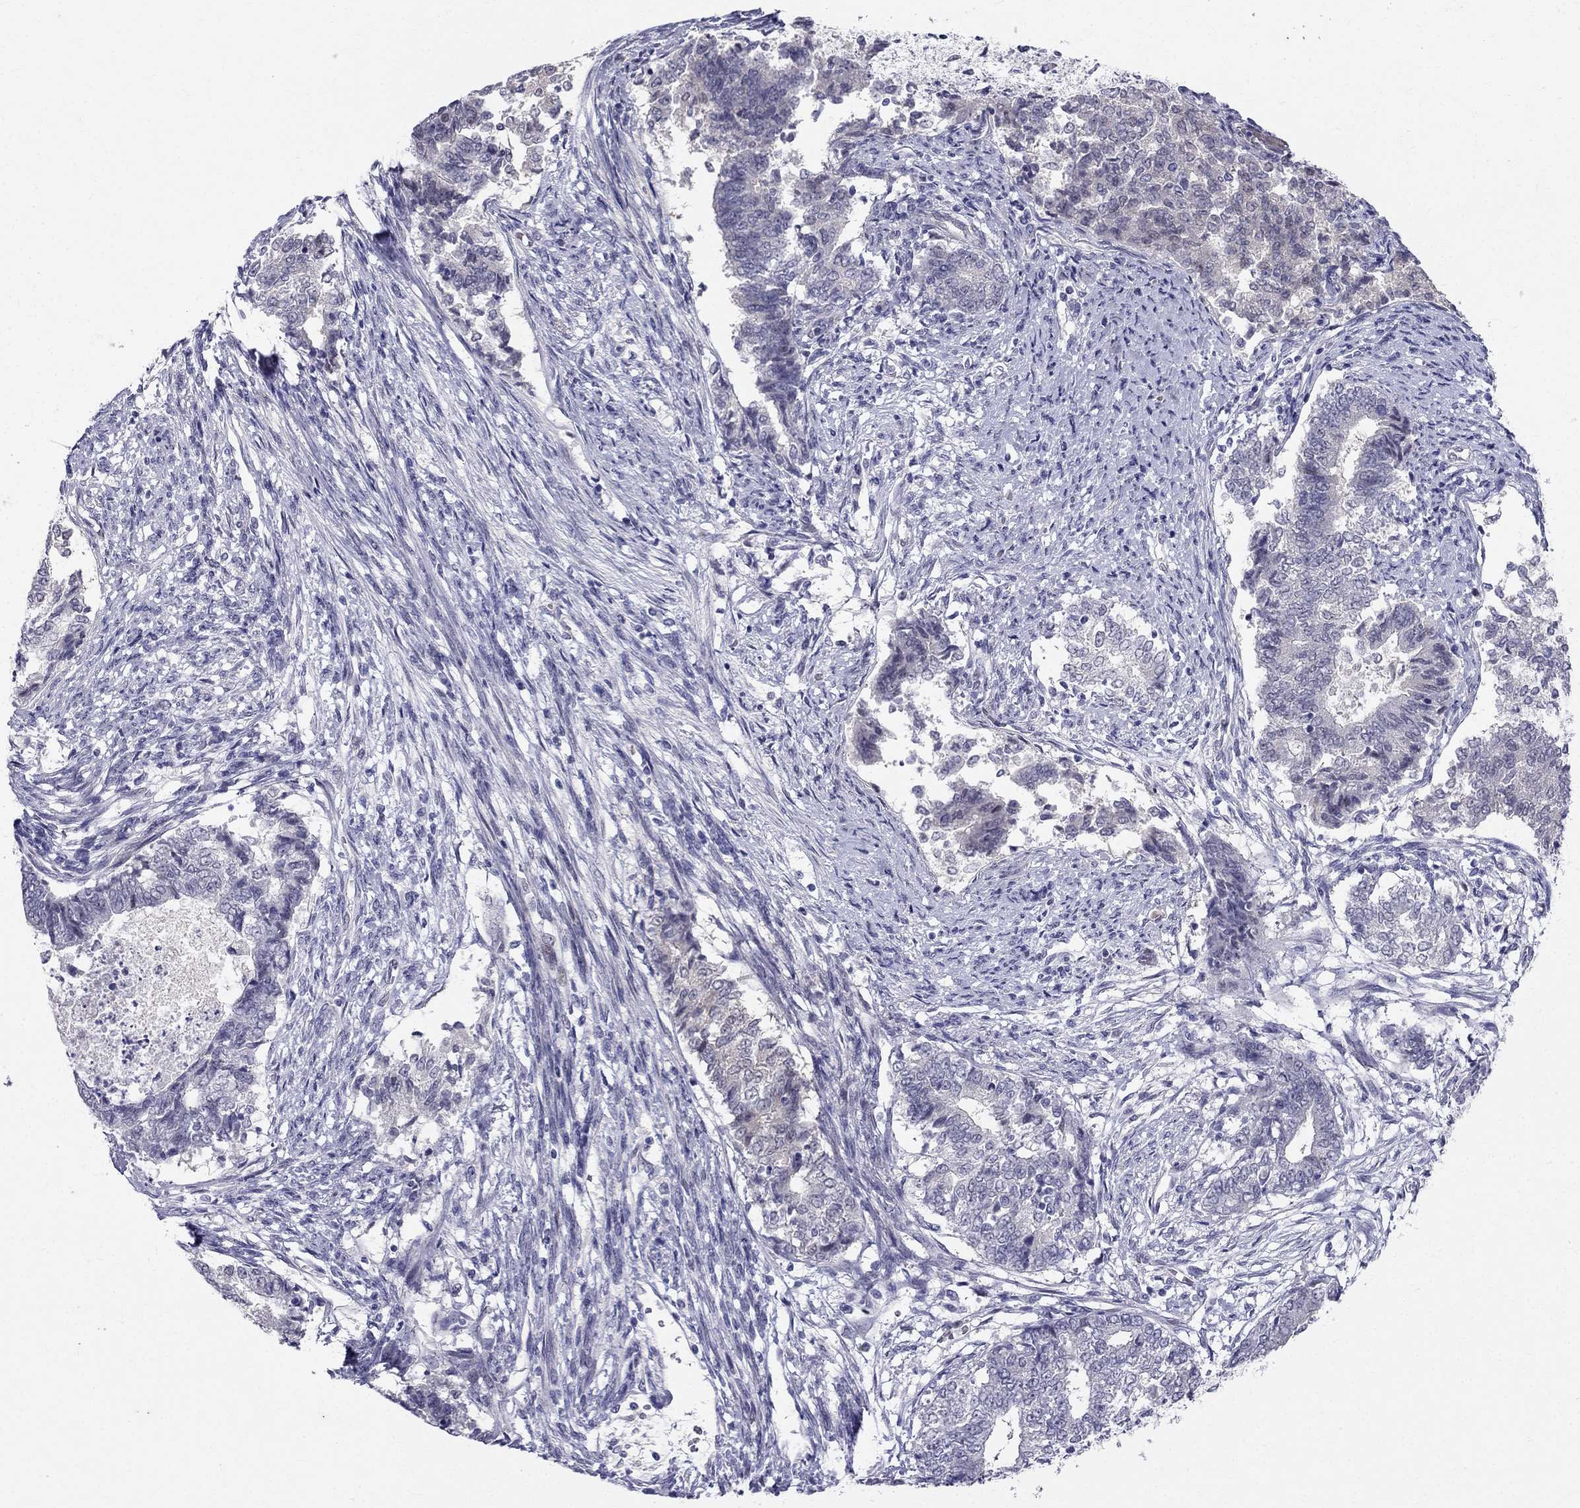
{"staining": {"intensity": "negative", "quantity": "none", "location": "none"}, "tissue": "endometrial cancer", "cell_type": "Tumor cells", "image_type": "cancer", "snomed": [{"axis": "morphology", "description": "Adenocarcinoma, NOS"}, {"axis": "topography", "description": "Endometrium"}], "caption": "The photomicrograph shows no significant staining in tumor cells of endometrial cancer.", "gene": "BAG5", "patient": {"sex": "female", "age": 65}}